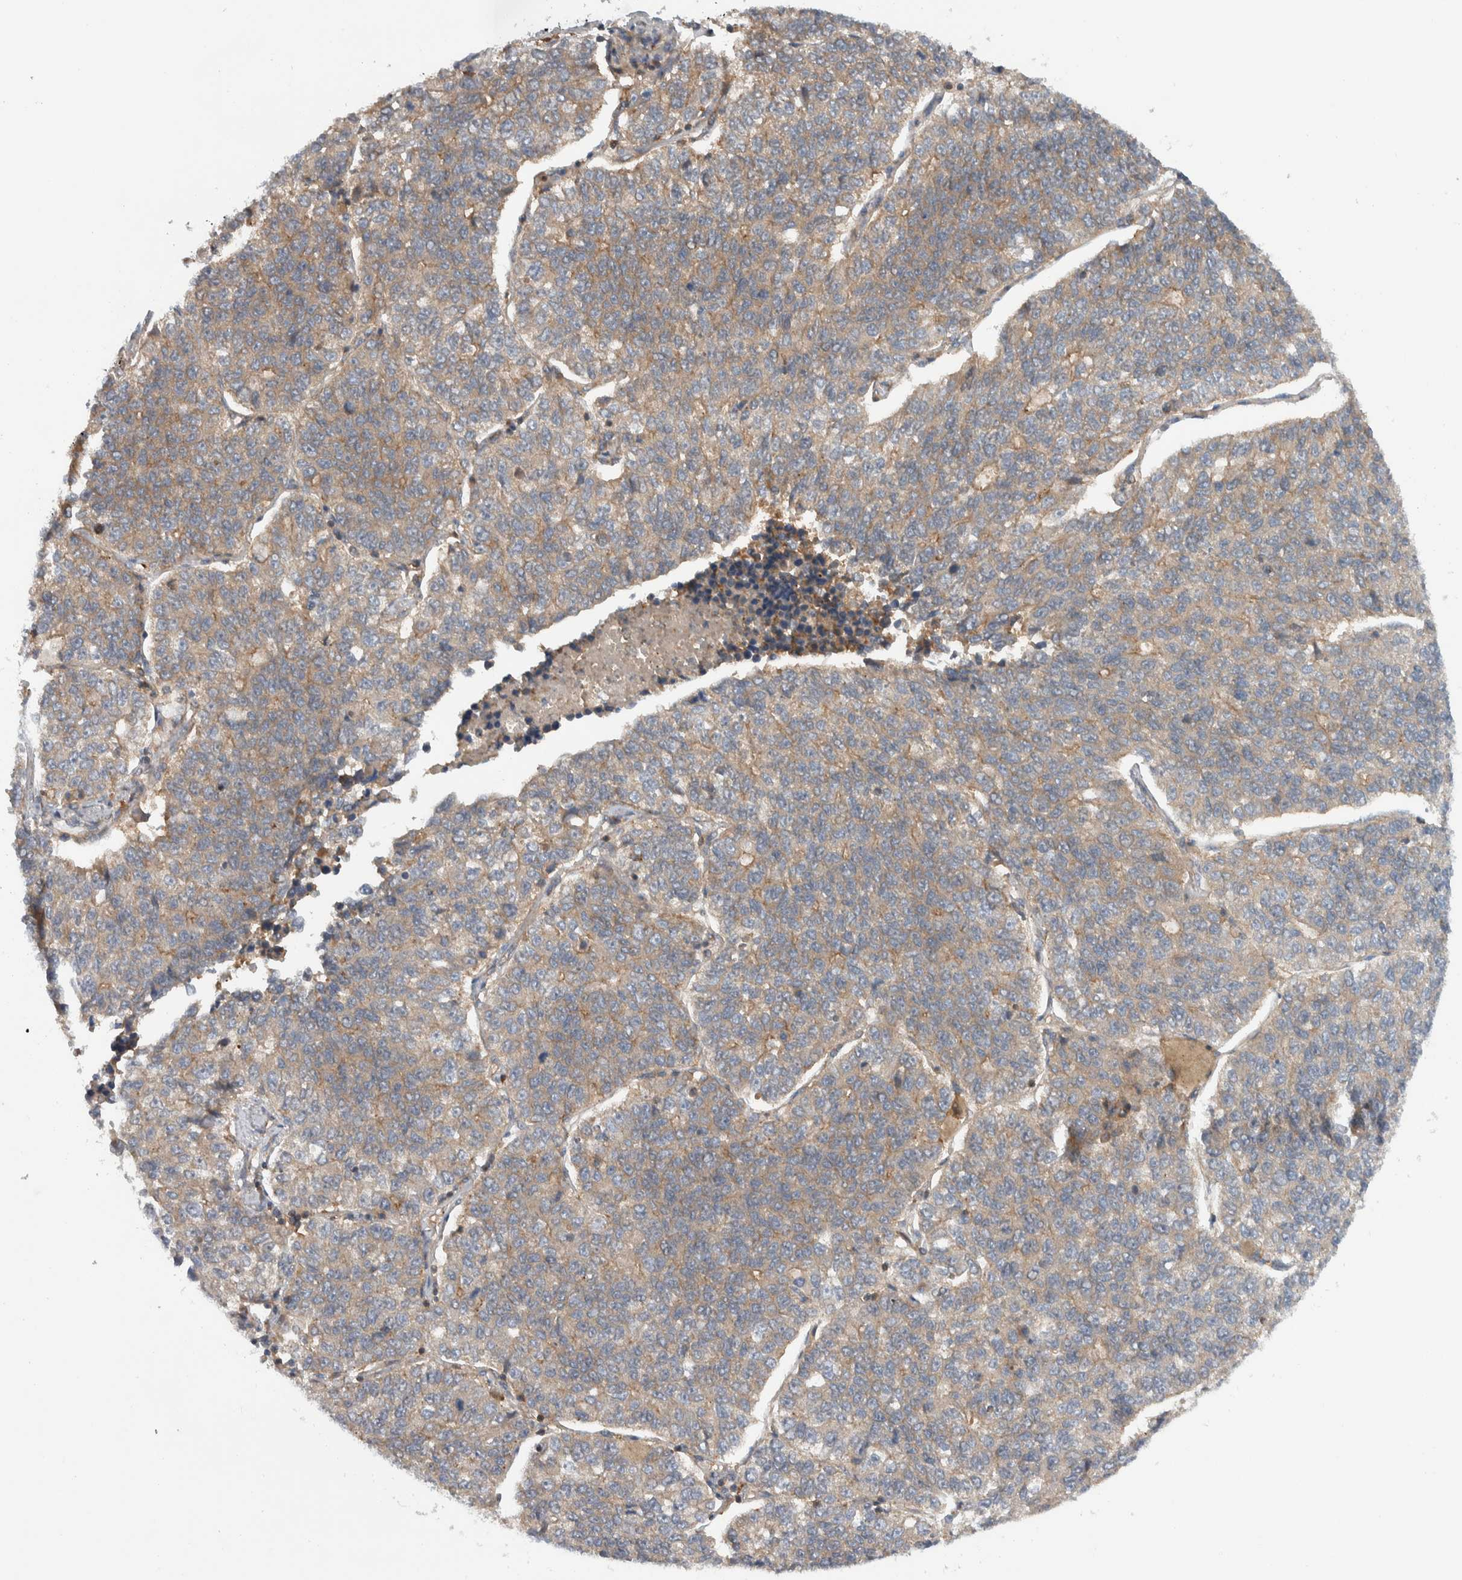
{"staining": {"intensity": "weak", "quantity": "25%-75%", "location": "cytoplasmic/membranous"}, "tissue": "lung cancer", "cell_type": "Tumor cells", "image_type": "cancer", "snomed": [{"axis": "morphology", "description": "Adenocarcinoma, NOS"}, {"axis": "topography", "description": "Lung"}], "caption": "Protein expression analysis of human lung cancer reveals weak cytoplasmic/membranous expression in approximately 25%-75% of tumor cells.", "gene": "MPRIP", "patient": {"sex": "male", "age": 49}}